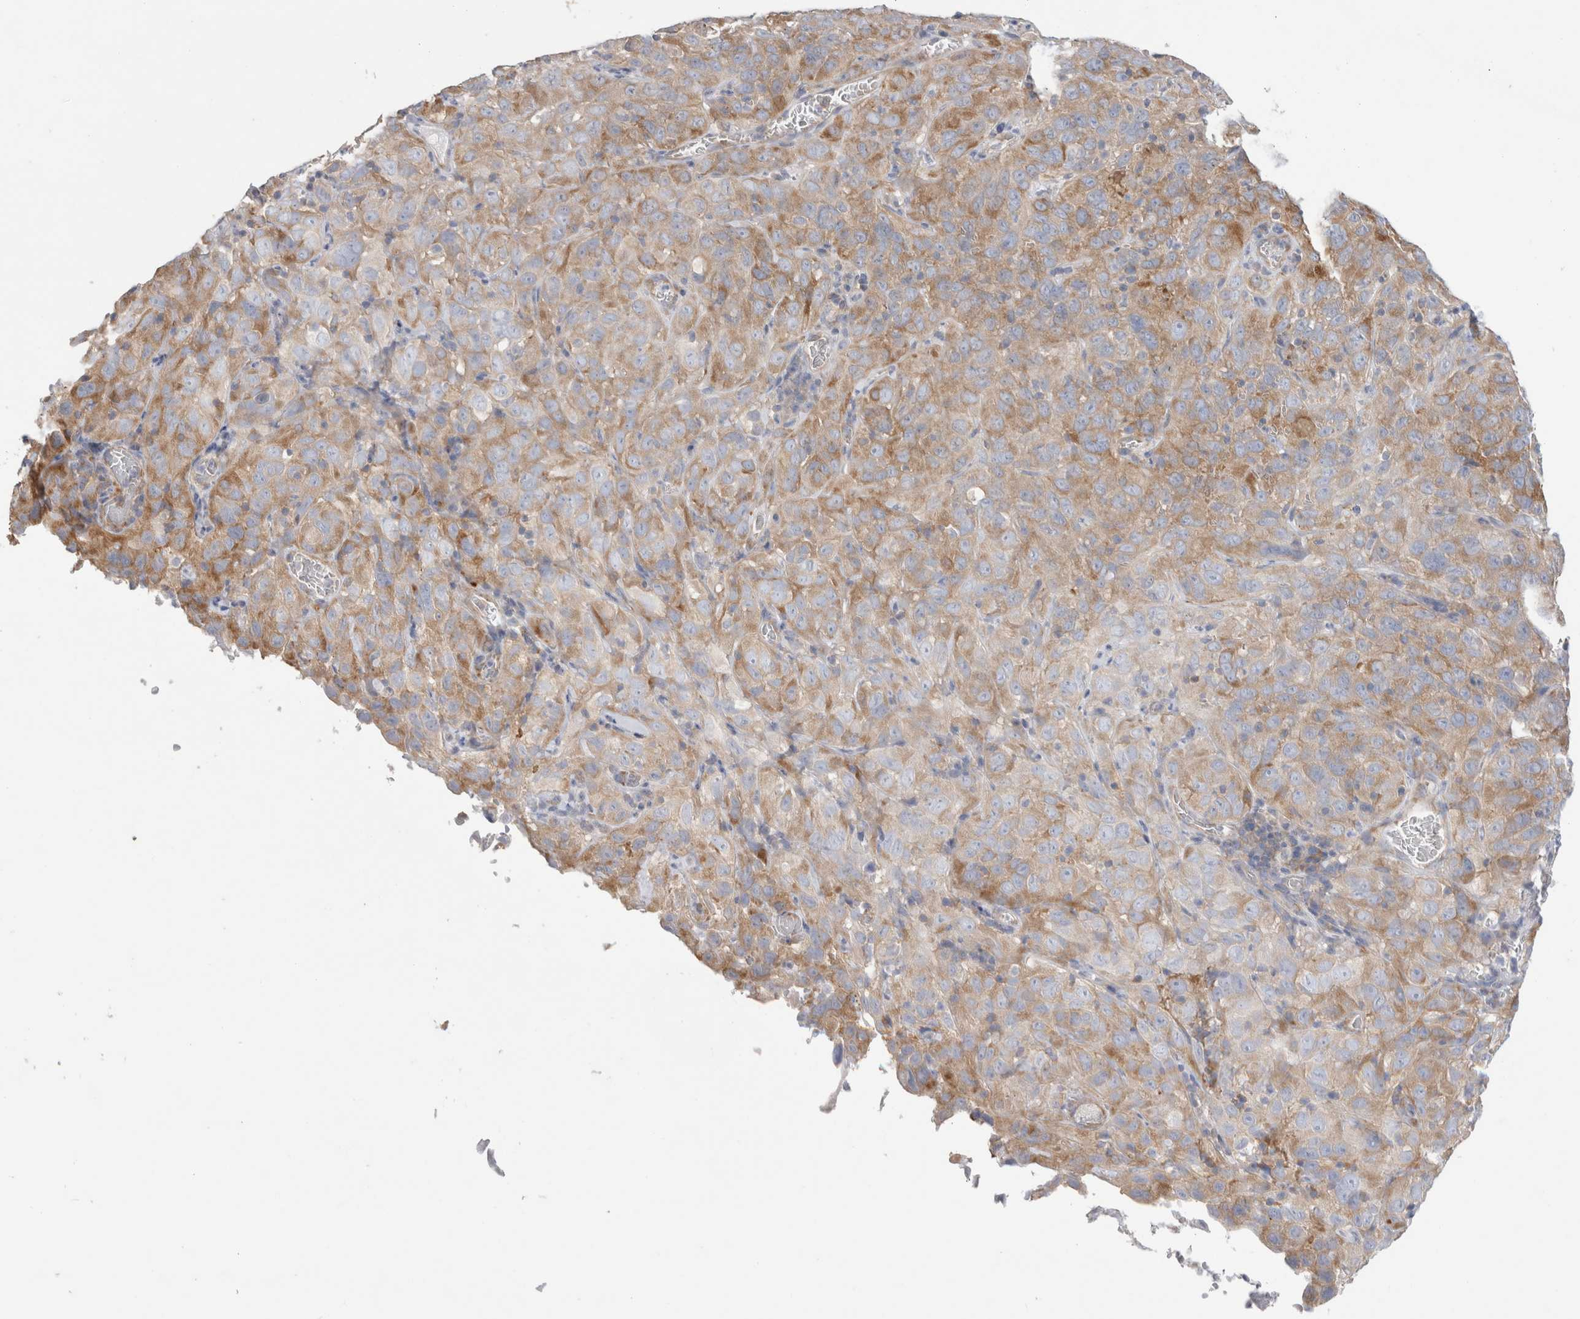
{"staining": {"intensity": "moderate", "quantity": ">75%", "location": "cytoplasmic/membranous"}, "tissue": "cervical cancer", "cell_type": "Tumor cells", "image_type": "cancer", "snomed": [{"axis": "morphology", "description": "Squamous cell carcinoma, NOS"}, {"axis": "topography", "description": "Cervix"}], "caption": "Cervical cancer (squamous cell carcinoma) tissue demonstrates moderate cytoplasmic/membranous staining in about >75% of tumor cells, visualized by immunohistochemistry.", "gene": "ZNF23", "patient": {"sex": "female", "age": 32}}